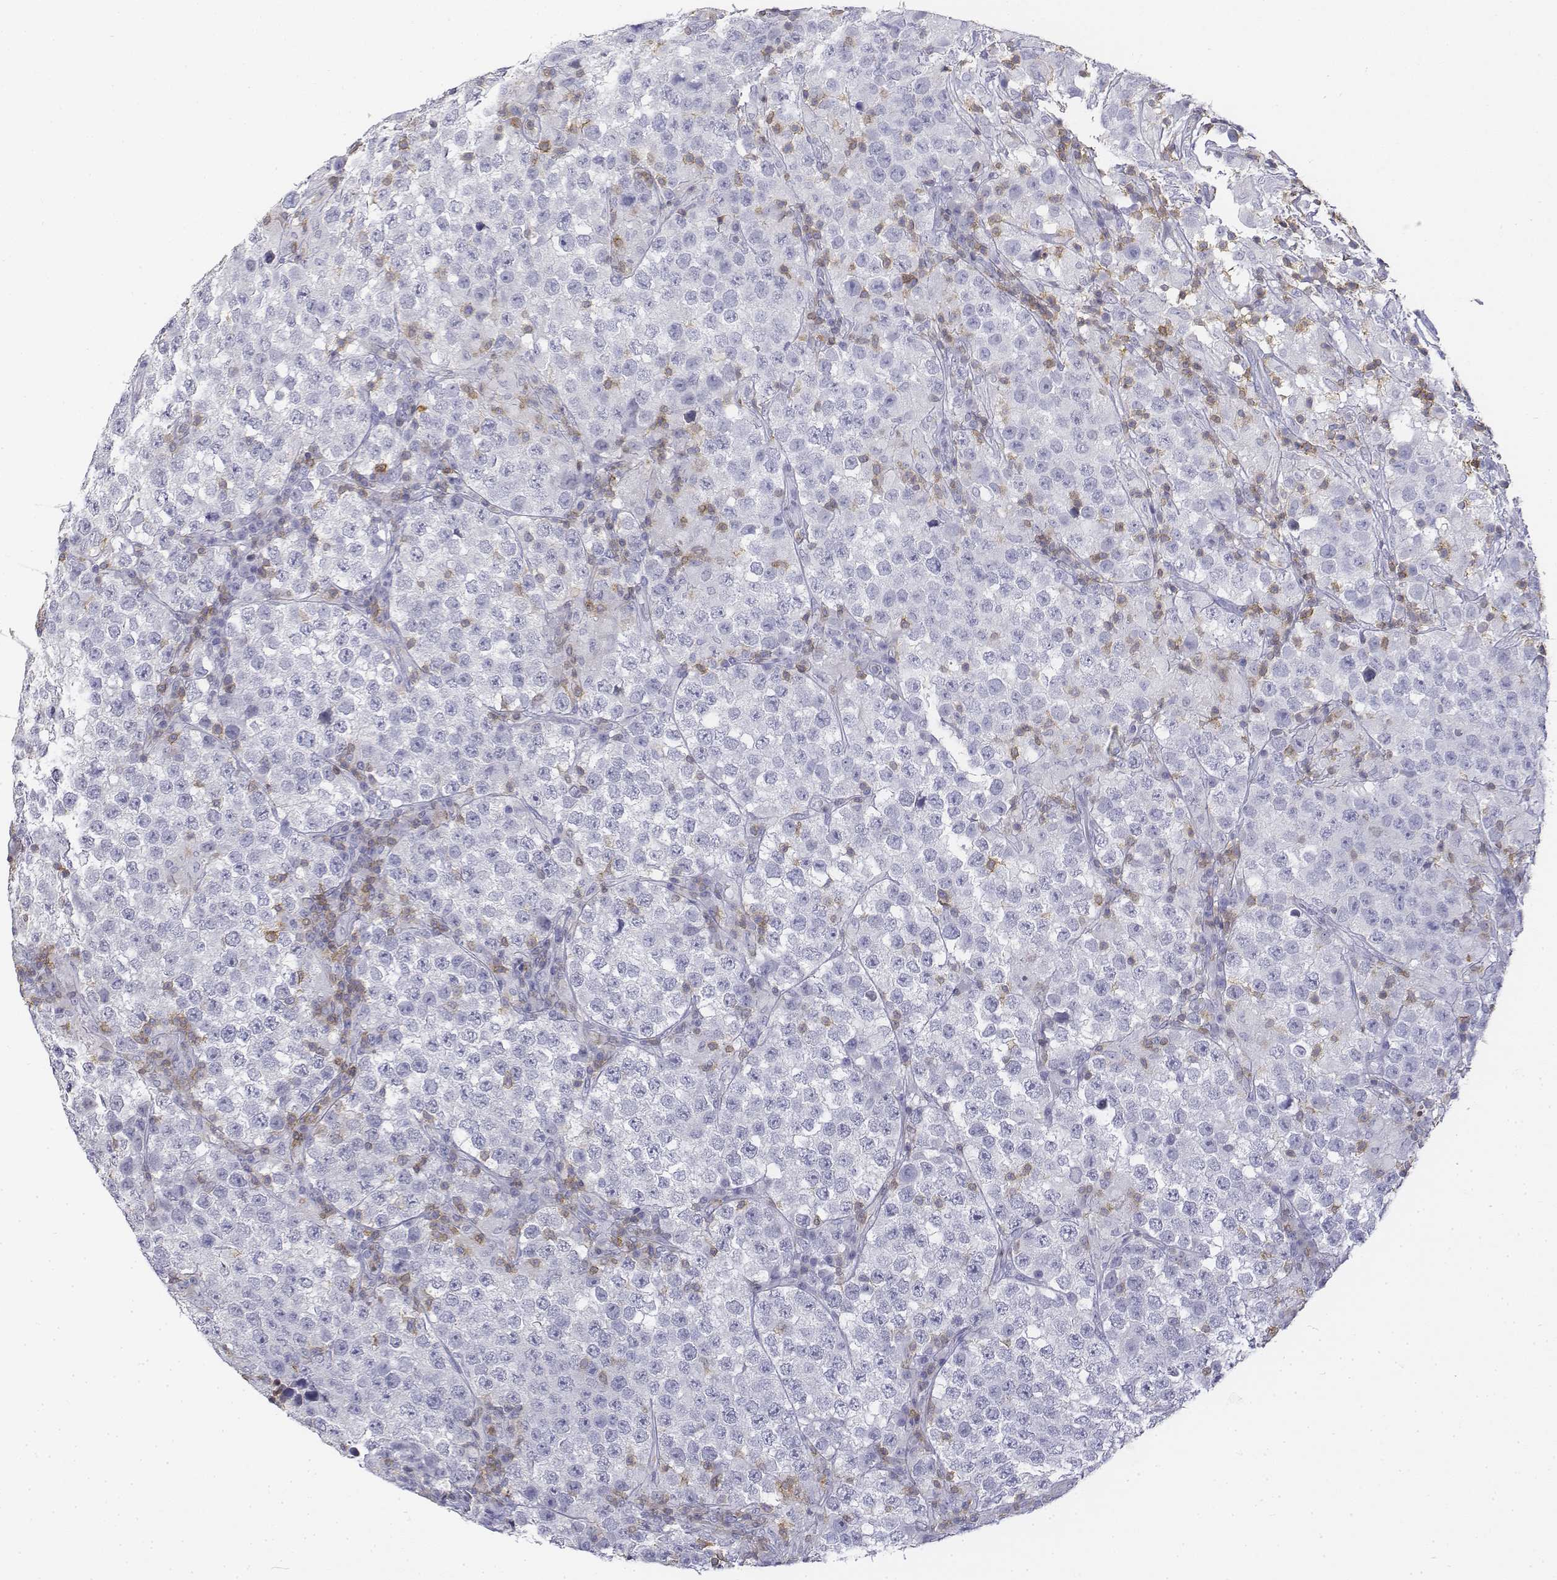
{"staining": {"intensity": "negative", "quantity": "none", "location": "none"}, "tissue": "testis cancer", "cell_type": "Tumor cells", "image_type": "cancer", "snomed": [{"axis": "morphology", "description": "Seminoma, NOS"}, {"axis": "morphology", "description": "Carcinoma, Embryonal, NOS"}, {"axis": "topography", "description": "Testis"}], "caption": "An immunohistochemistry (IHC) histopathology image of seminoma (testis) is shown. There is no staining in tumor cells of seminoma (testis). The staining was performed using DAB (3,3'-diaminobenzidine) to visualize the protein expression in brown, while the nuclei were stained in blue with hematoxylin (Magnification: 20x).", "gene": "CD3E", "patient": {"sex": "male", "age": 41}}